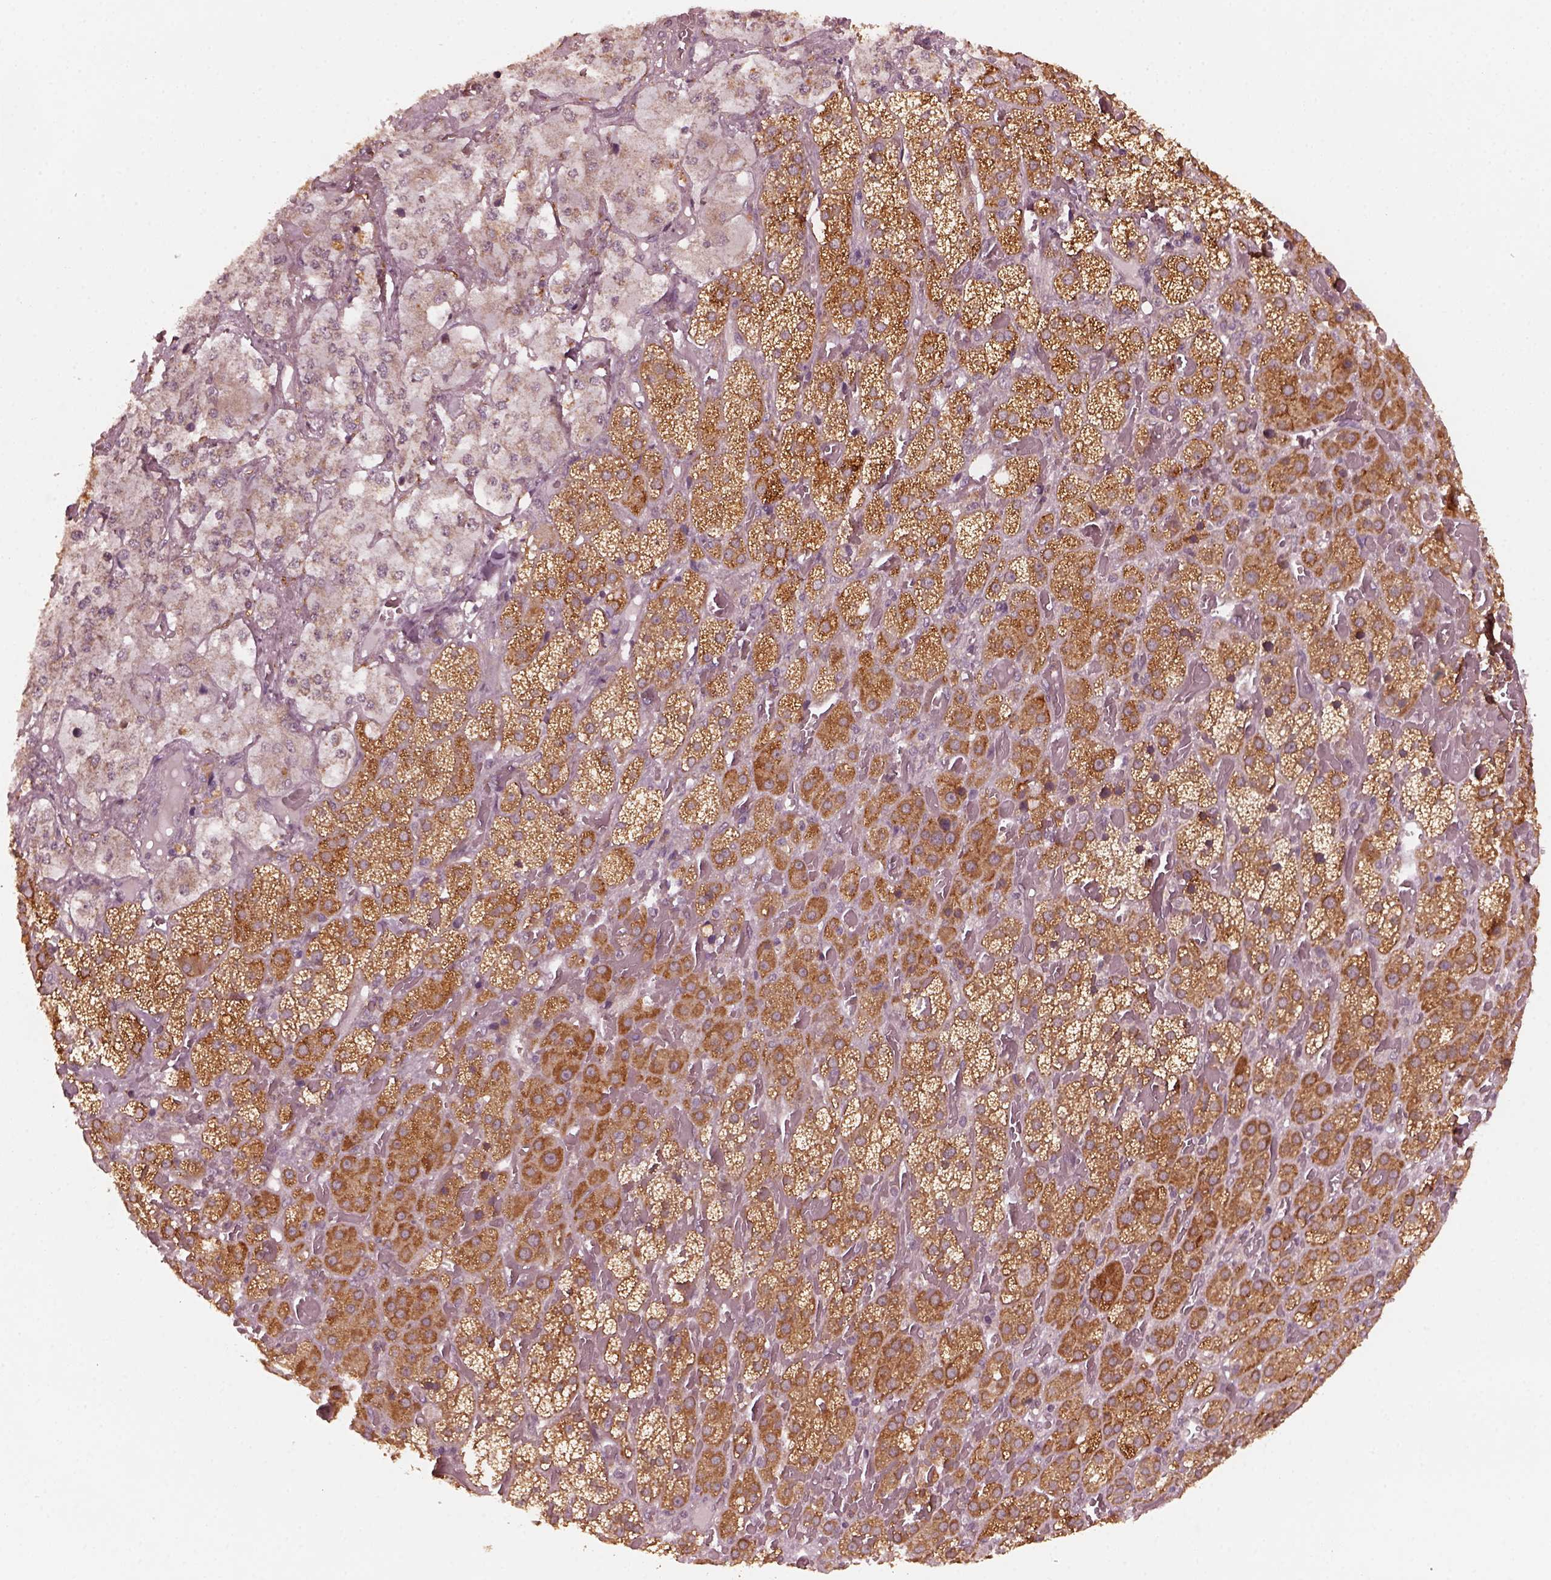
{"staining": {"intensity": "moderate", "quantity": ">75%", "location": "cytoplasmic/membranous"}, "tissue": "adrenal gland", "cell_type": "Glandular cells", "image_type": "normal", "snomed": [{"axis": "morphology", "description": "Normal tissue, NOS"}, {"axis": "topography", "description": "Adrenal gland"}], "caption": "Human adrenal gland stained for a protein (brown) demonstrates moderate cytoplasmic/membranous positive expression in about >75% of glandular cells.", "gene": "FAF2", "patient": {"sex": "male", "age": 57}}